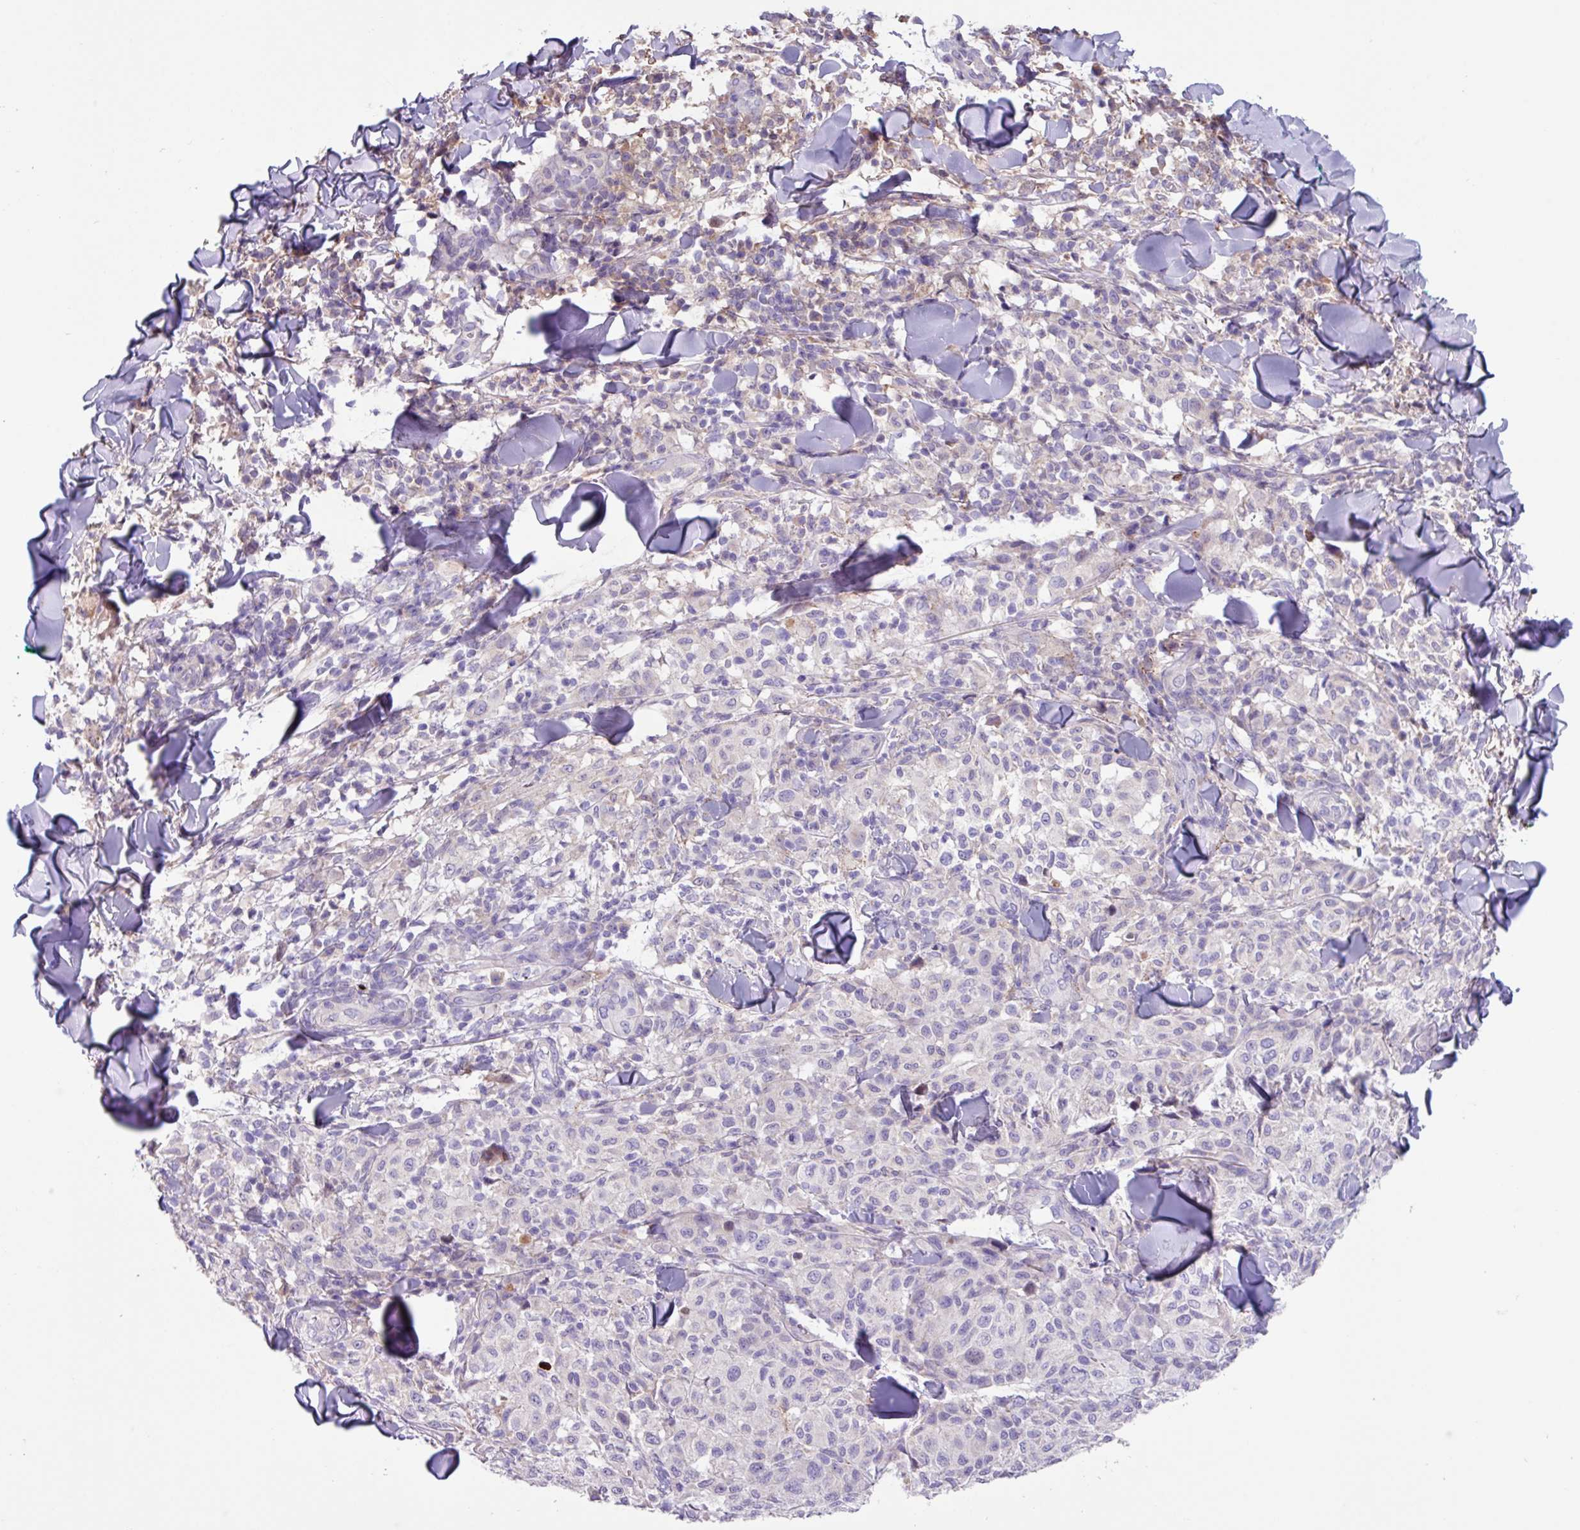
{"staining": {"intensity": "negative", "quantity": "none", "location": "none"}, "tissue": "melanoma", "cell_type": "Tumor cells", "image_type": "cancer", "snomed": [{"axis": "morphology", "description": "Malignant melanoma, NOS"}, {"axis": "topography", "description": "Skin"}], "caption": "Tumor cells are negative for brown protein staining in malignant melanoma.", "gene": "IQCJ", "patient": {"sex": "male", "age": 66}}